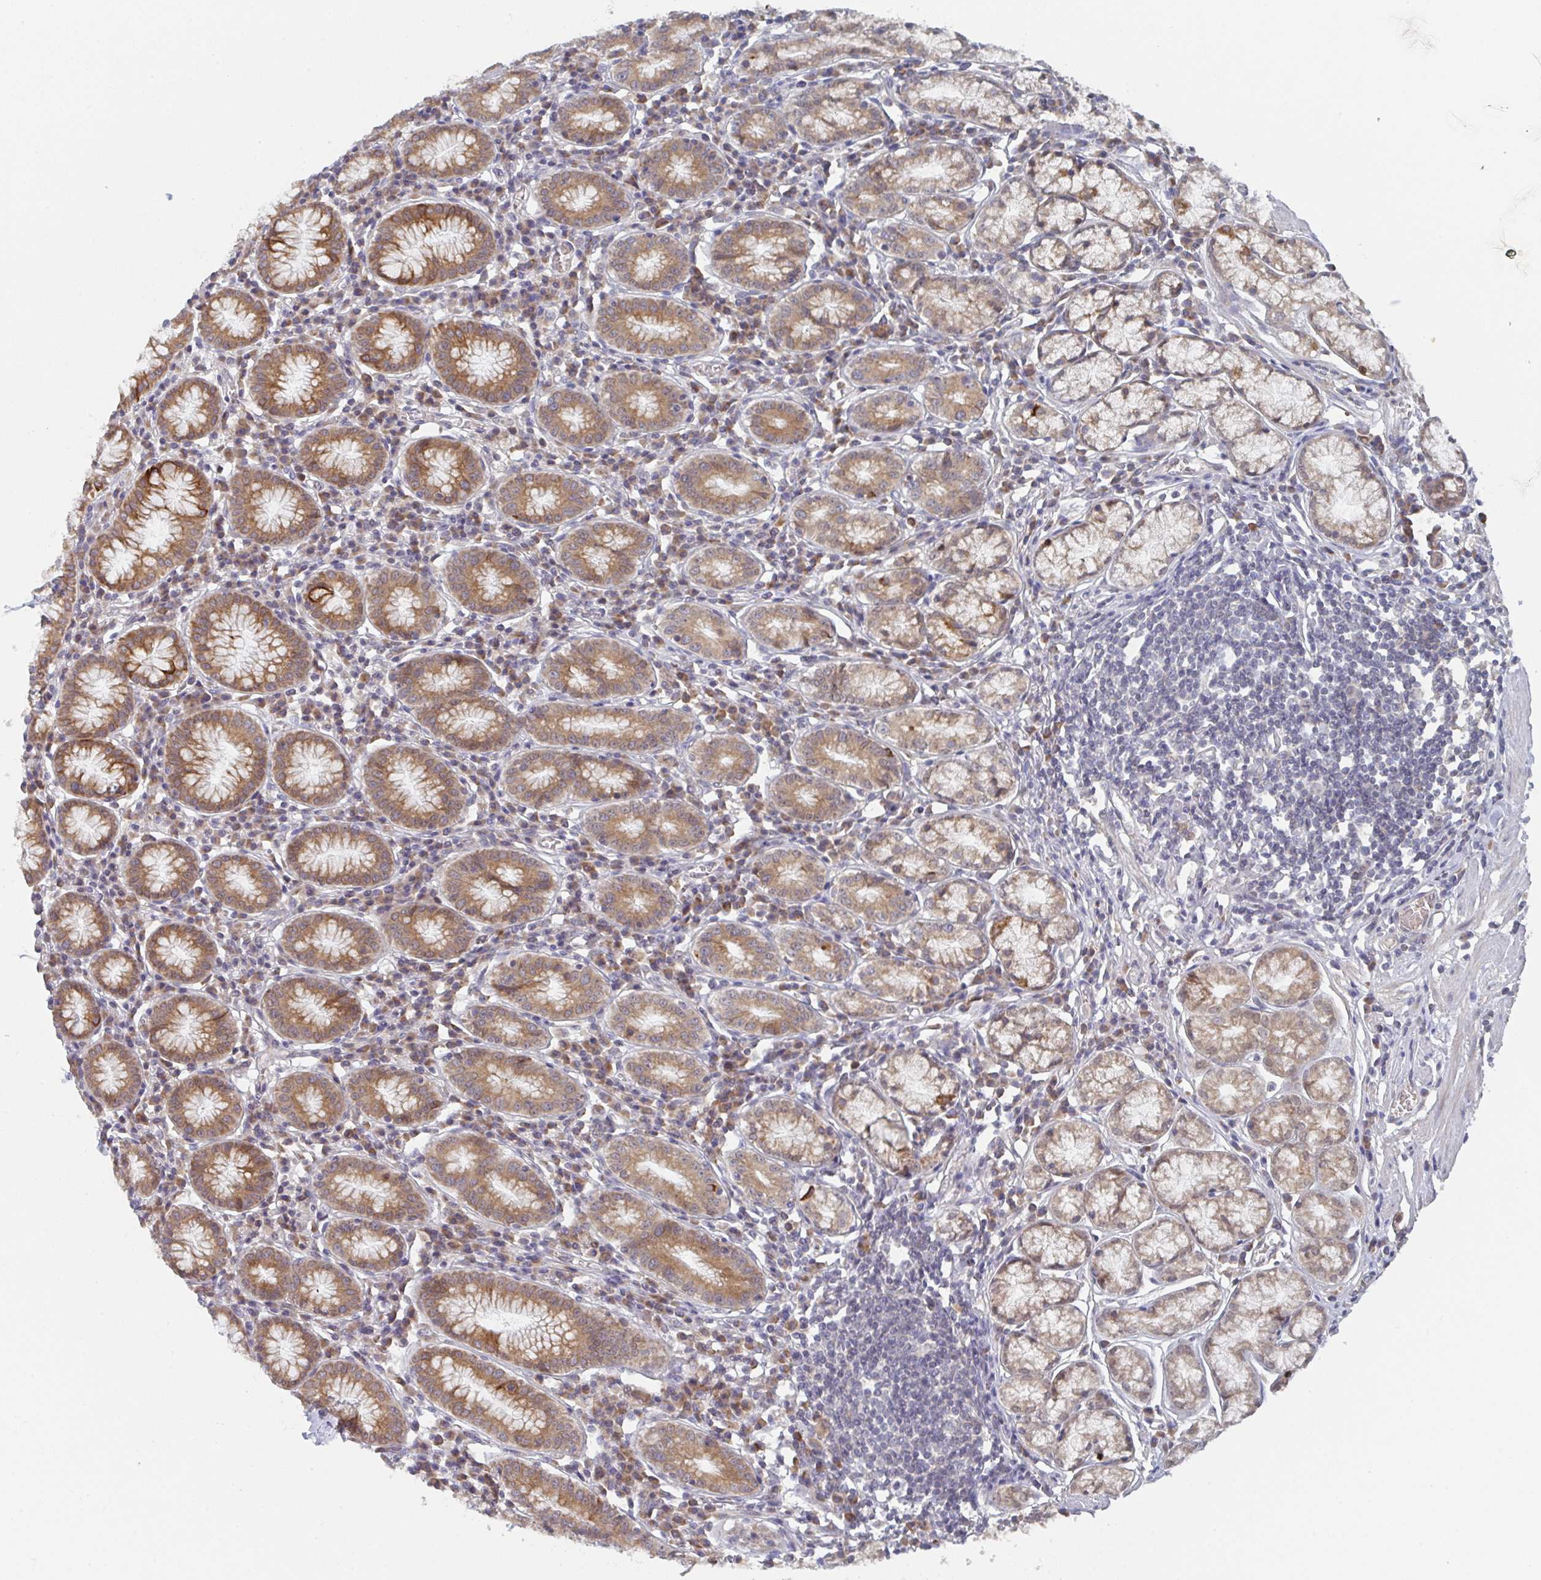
{"staining": {"intensity": "moderate", "quantity": ">75%", "location": "cytoplasmic/membranous"}, "tissue": "stomach", "cell_type": "Glandular cells", "image_type": "normal", "snomed": [{"axis": "morphology", "description": "Normal tissue, NOS"}, {"axis": "topography", "description": "Stomach"}], "caption": "Immunohistochemistry (IHC) (DAB) staining of normal stomach exhibits moderate cytoplasmic/membranous protein expression in approximately >75% of glandular cells.", "gene": "ELOVL1", "patient": {"sex": "male", "age": 55}}